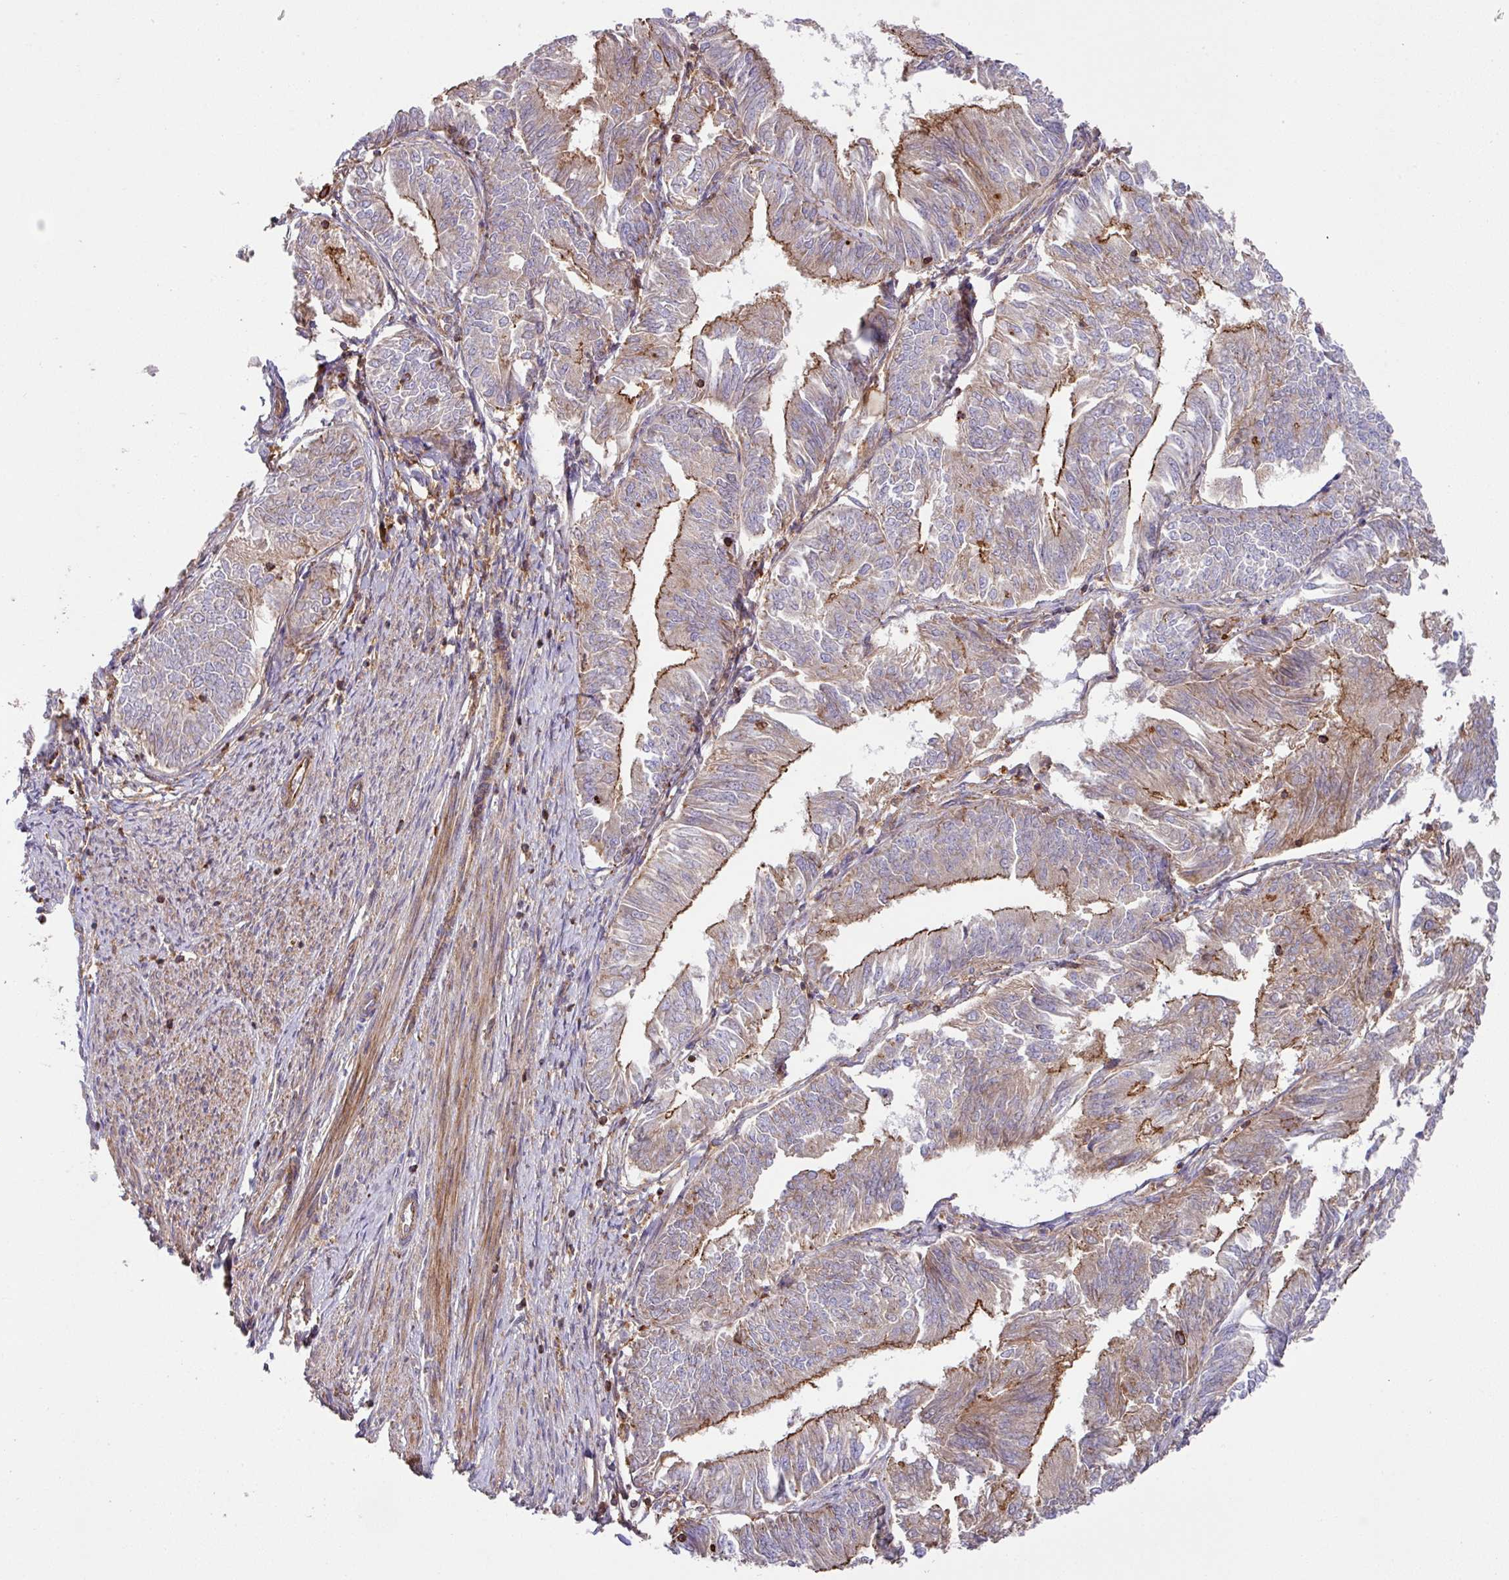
{"staining": {"intensity": "moderate", "quantity": "25%-75%", "location": "cytoplasmic/membranous"}, "tissue": "endometrial cancer", "cell_type": "Tumor cells", "image_type": "cancer", "snomed": [{"axis": "morphology", "description": "Adenocarcinoma, NOS"}, {"axis": "topography", "description": "Endometrium"}], "caption": "Endometrial cancer (adenocarcinoma) stained for a protein (brown) demonstrates moderate cytoplasmic/membranous positive expression in approximately 25%-75% of tumor cells.", "gene": "RIC1", "patient": {"sex": "female", "age": 58}}